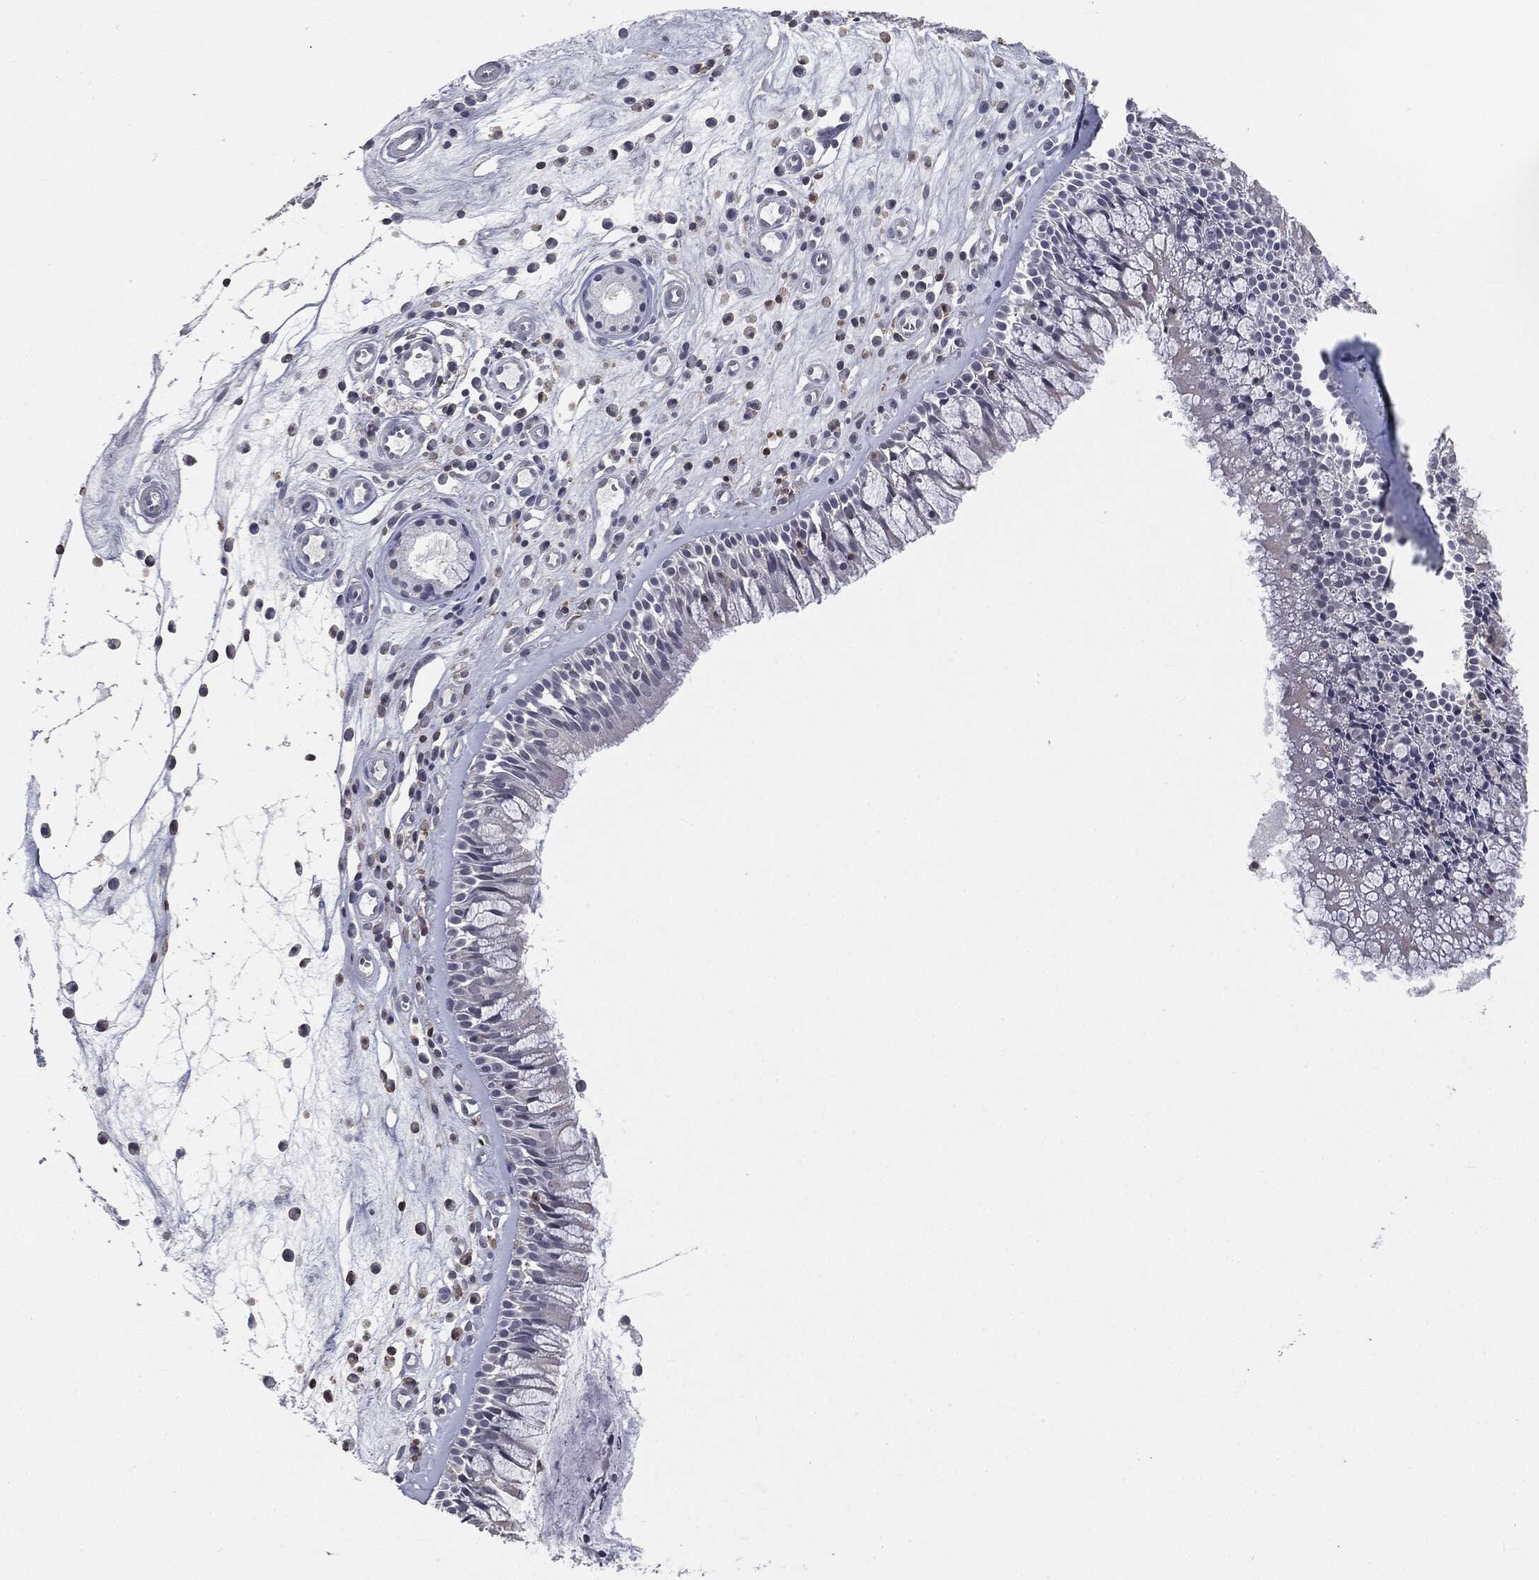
{"staining": {"intensity": "negative", "quantity": "none", "location": "none"}, "tissue": "nasopharynx", "cell_type": "Respiratory epithelial cells", "image_type": "normal", "snomed": [{"axis": "morphology", "description": "Normal tissue, NOS"}, {"axis": "topography", "description": "Nasopharynx"}], "caption": "Nasopharynx was stained to show a protein in brown. There is no significant staining in respiratory epithelial cells. Brightfield microscopy of immunohistochemistry stained with DAB (3,3'-diaminobenzidine) (brown) and hematoxylin (blue), captured at high magnification.", "gene": "SLC2A2", "patient": {"sex": "male", "age": 57}}